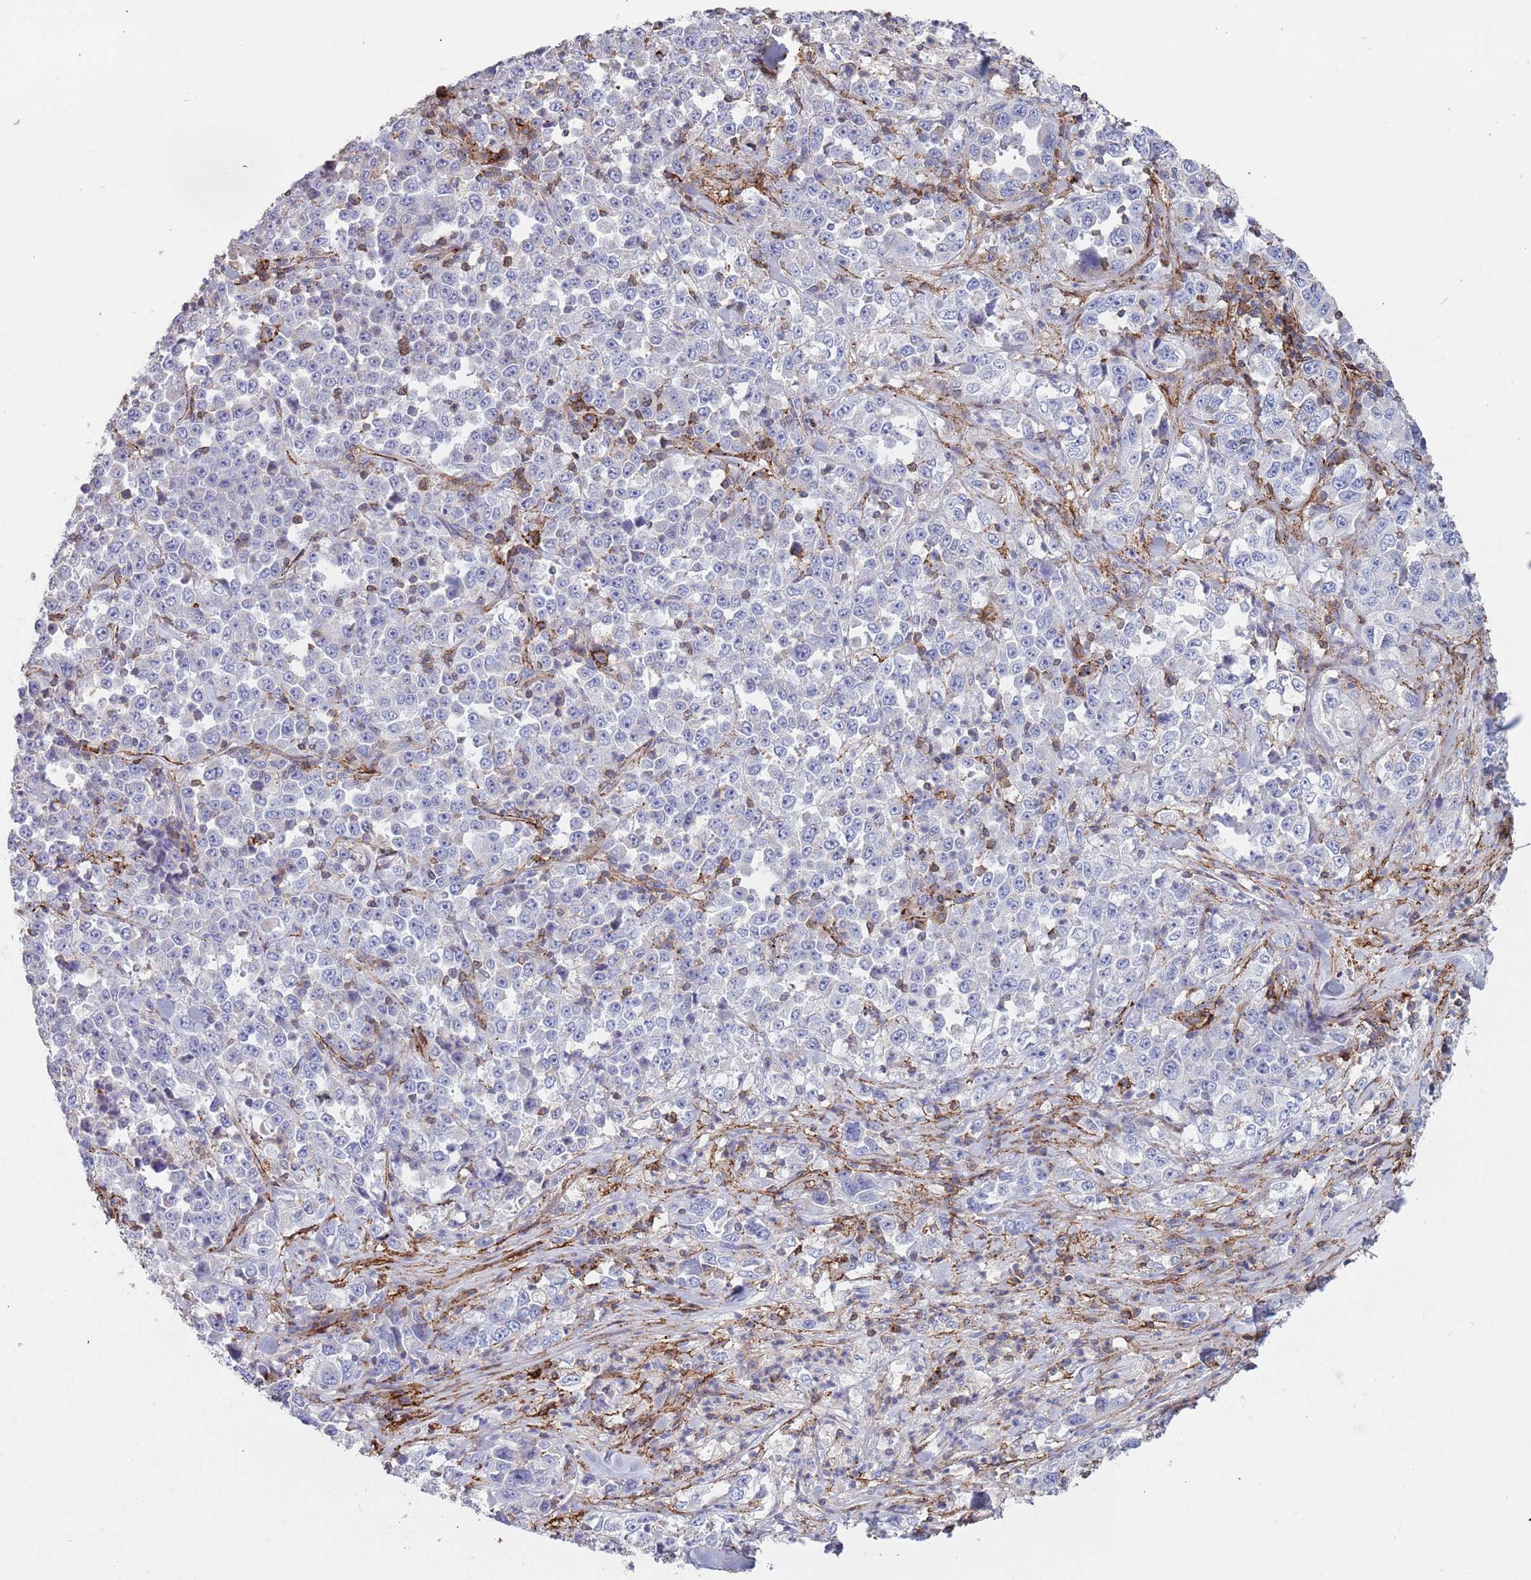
{"staining": {"intensity": "negative", "quantity": "none", "location": "none"}, "tissue": "stomach cancer", "cell_type": "Tumor cells", "image_type": "cancer", "snomed": [{"axis": "morphology", "description": "Normal tissue, NOS"}, {"axis": "morphology", "description": "Adenocarcinoma, NOS"}, {"axis": "topography", "description": "Stomach, upper"}, {"axis": "topography", "description": "Stomach"}], "caption": "The histopathology image demonstrates no significant staining in tumor cells of adenocarcinoma (stomach).", "gene": "RNF144A", "patient": {"sex": "male", "age": 59}}